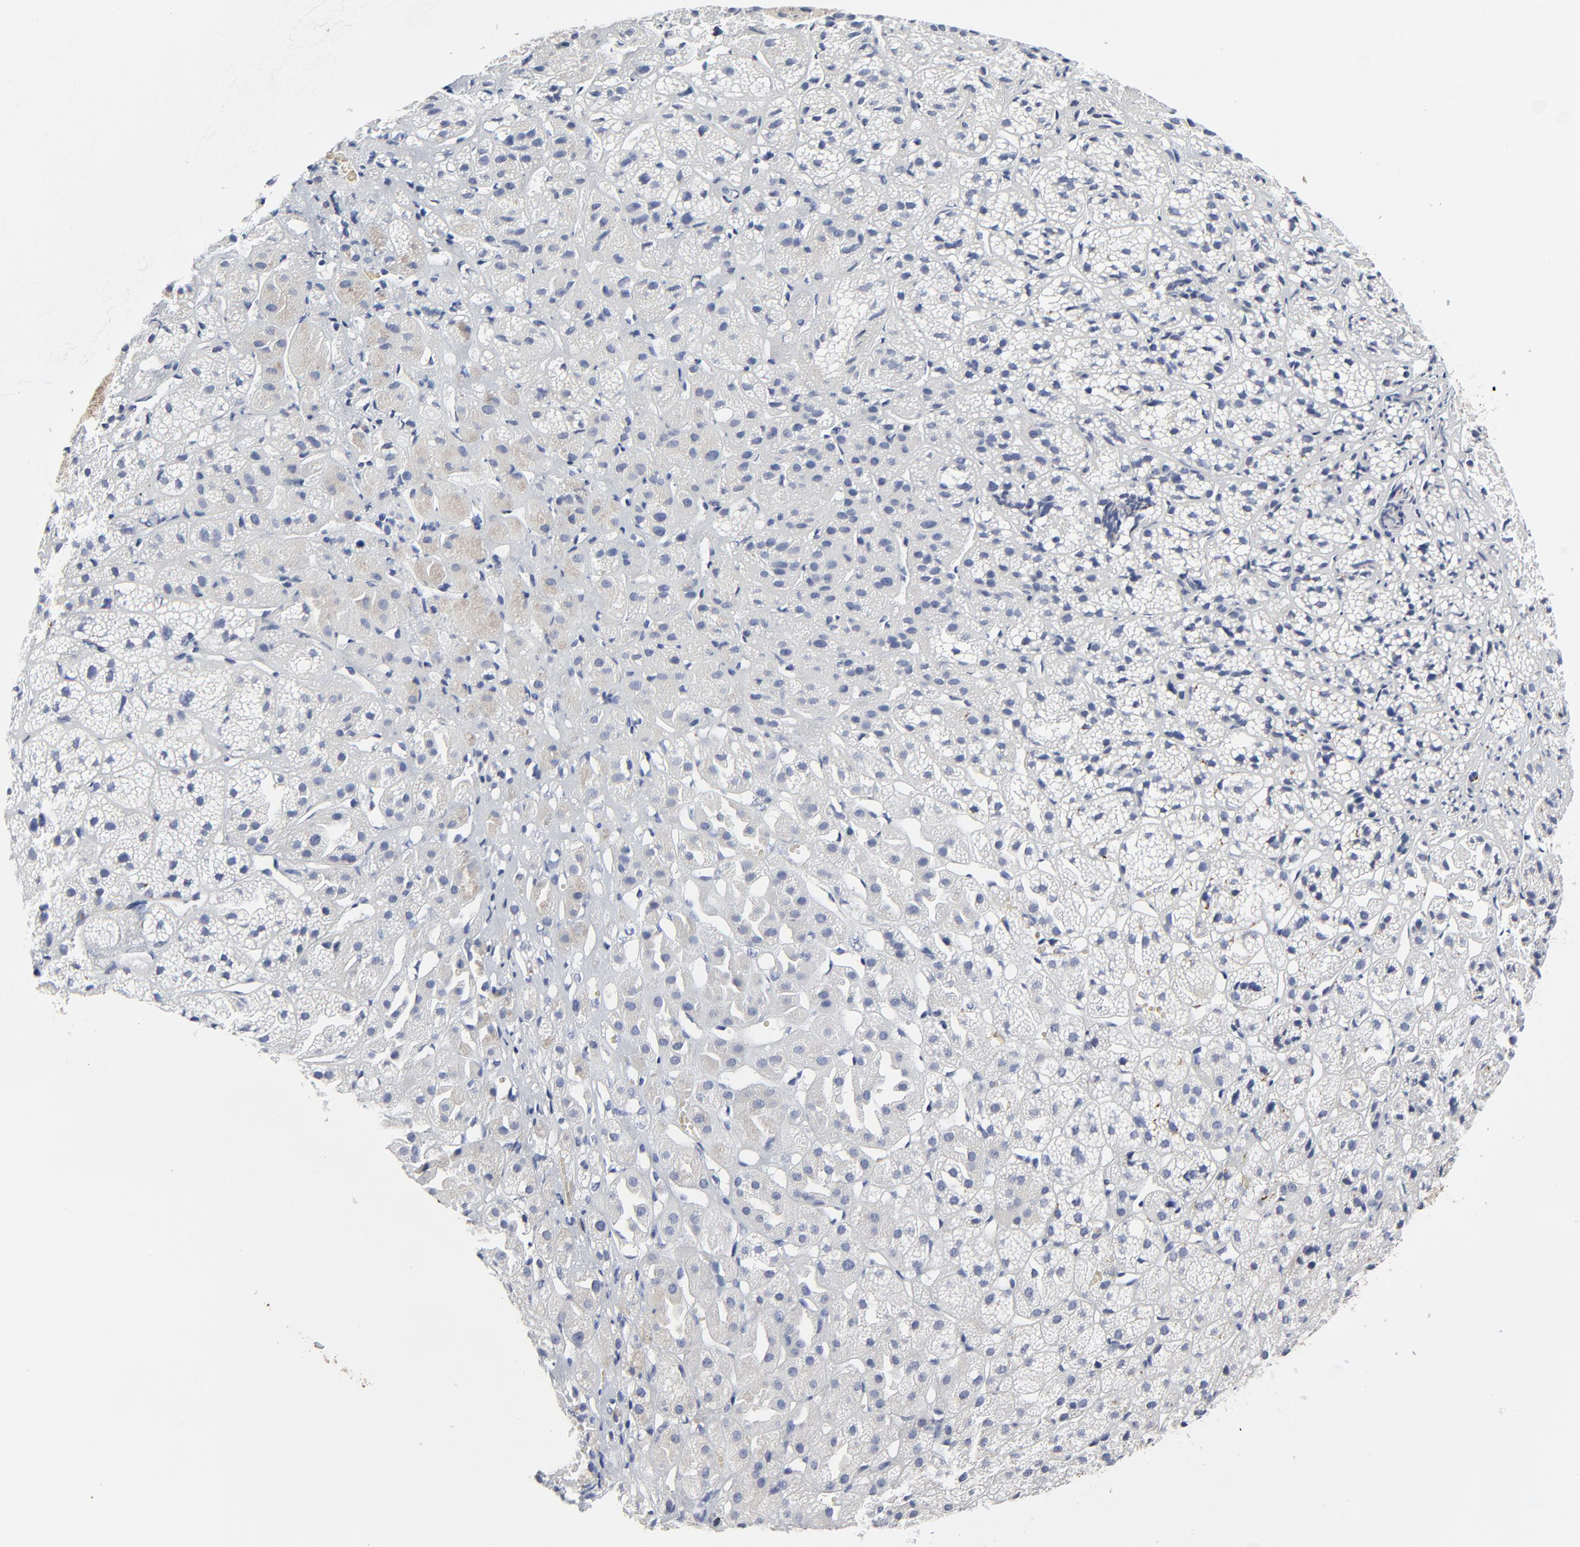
{"staining": {"intensity": "negative", "quantity": "none", "location": "none"}, "tissue": "adrenal gland", "cell_type": "Glandular cells", "image_type": "normal", "snomed": [{"axis": "morphology", "description": "Normal tissue, NOS"}, {"axis": "topography", "description": "Adrenal gland"}], "caption": "DAB immunohistochemical staining of unremarkable adrenal gland shows no significant staining in glandular cells. Nuclei are stained in blue.", "gene": "LNX1", "patient": {"sex": "female", "age": 71}}